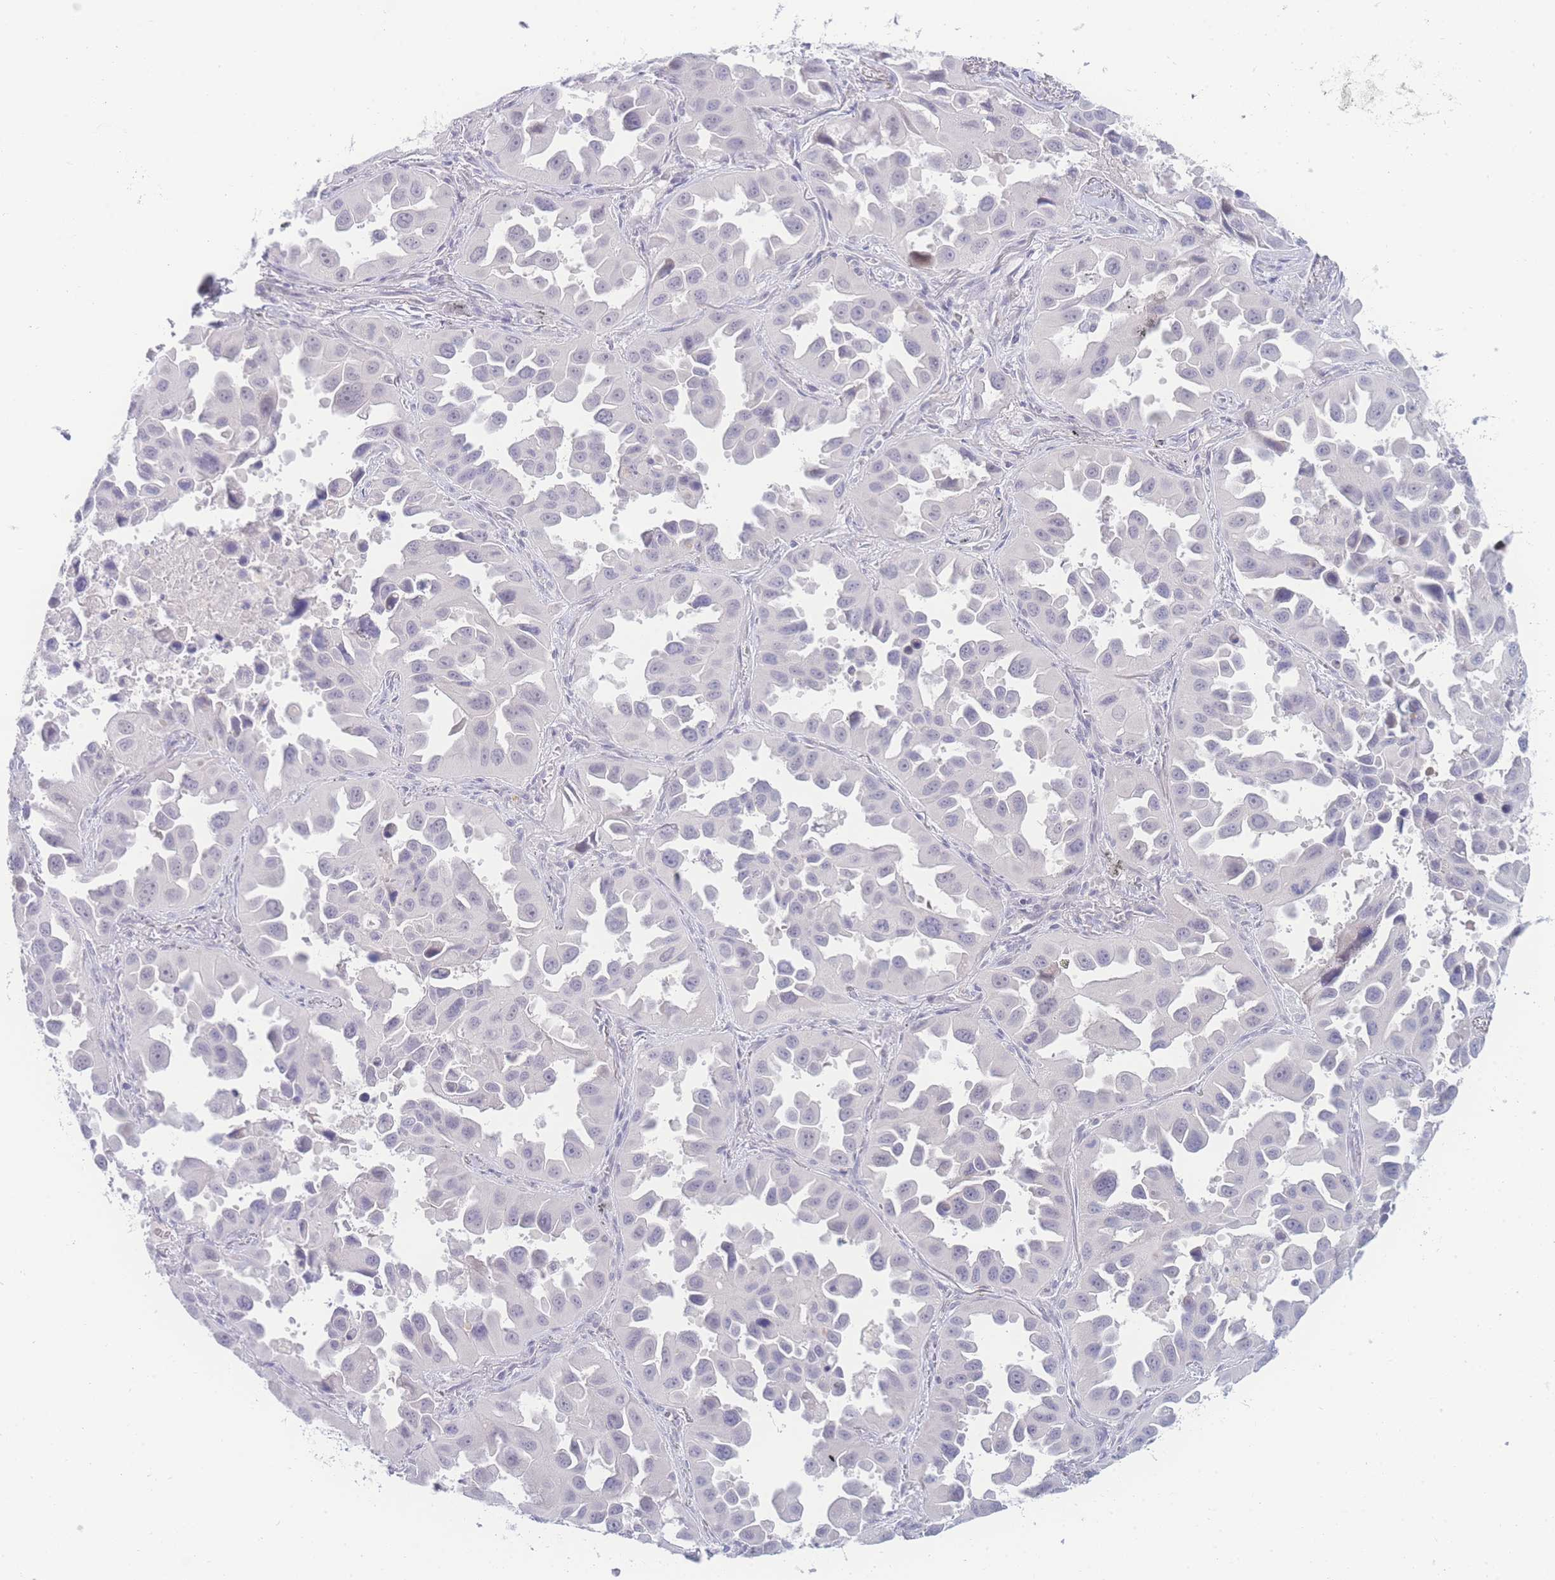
{"staining": {"intensity": "negative", "quantity": "none", "location": "none"}, "tissue": "lung cancer", "cell_type": "Tumor cells", "image_type": "cancer", "snomed": [{"axis": "morphology", "description": "Adenocarcinoma, NOS"}, {"axis": "topography", "description": "Lung"}], "caption": "Human lung cancer stained for a protein using IHC exhibits no expression in tumor cells.", "gene": "PRSS22", "patient": {"sex": "male", "age": 66}}